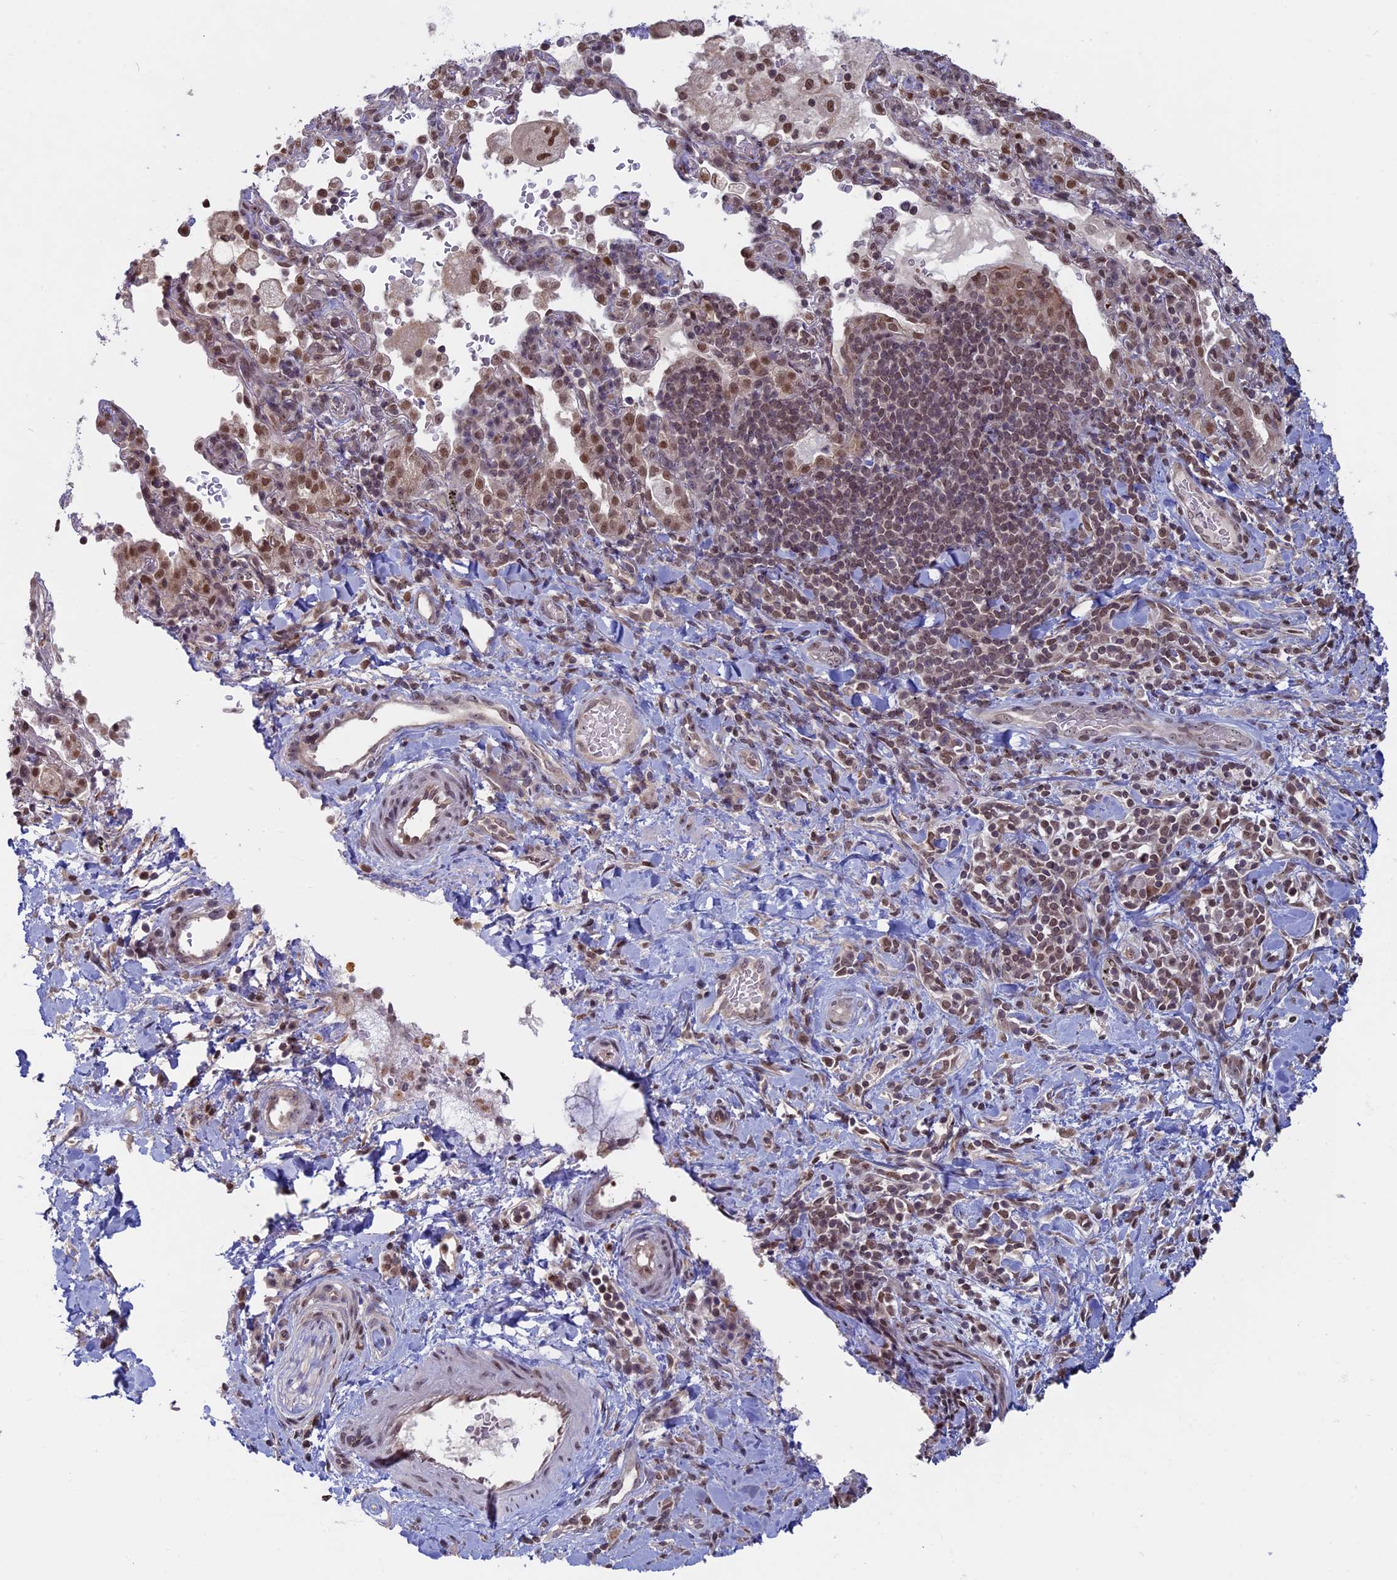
{"staining": {"intensity": "moderate", "quantity": "25%-75%", "location": "nuclear"}, "tissue": "adipose tissue", "cell_type": "Adipocytes", "image_type": "normal", "snomed": [{"axis": "morphology", "description": "Normal tissue, NOS"}, {"axis": "morphology", "description": "Squamous cell carcinoma, NOS"}, {"axis": "topography", "description": "Bronchus"}, {"axis": "topography", "description": "Lung"}], "caption": "IHC micrograph of normal adipose tissue stained for a protein (brown), which displays medium levels of moderate nuclear positivity in about 25%-75% of adipocytes.", "gene": "SPIRE1", "patient": {"sex": "male", "age": 64}}